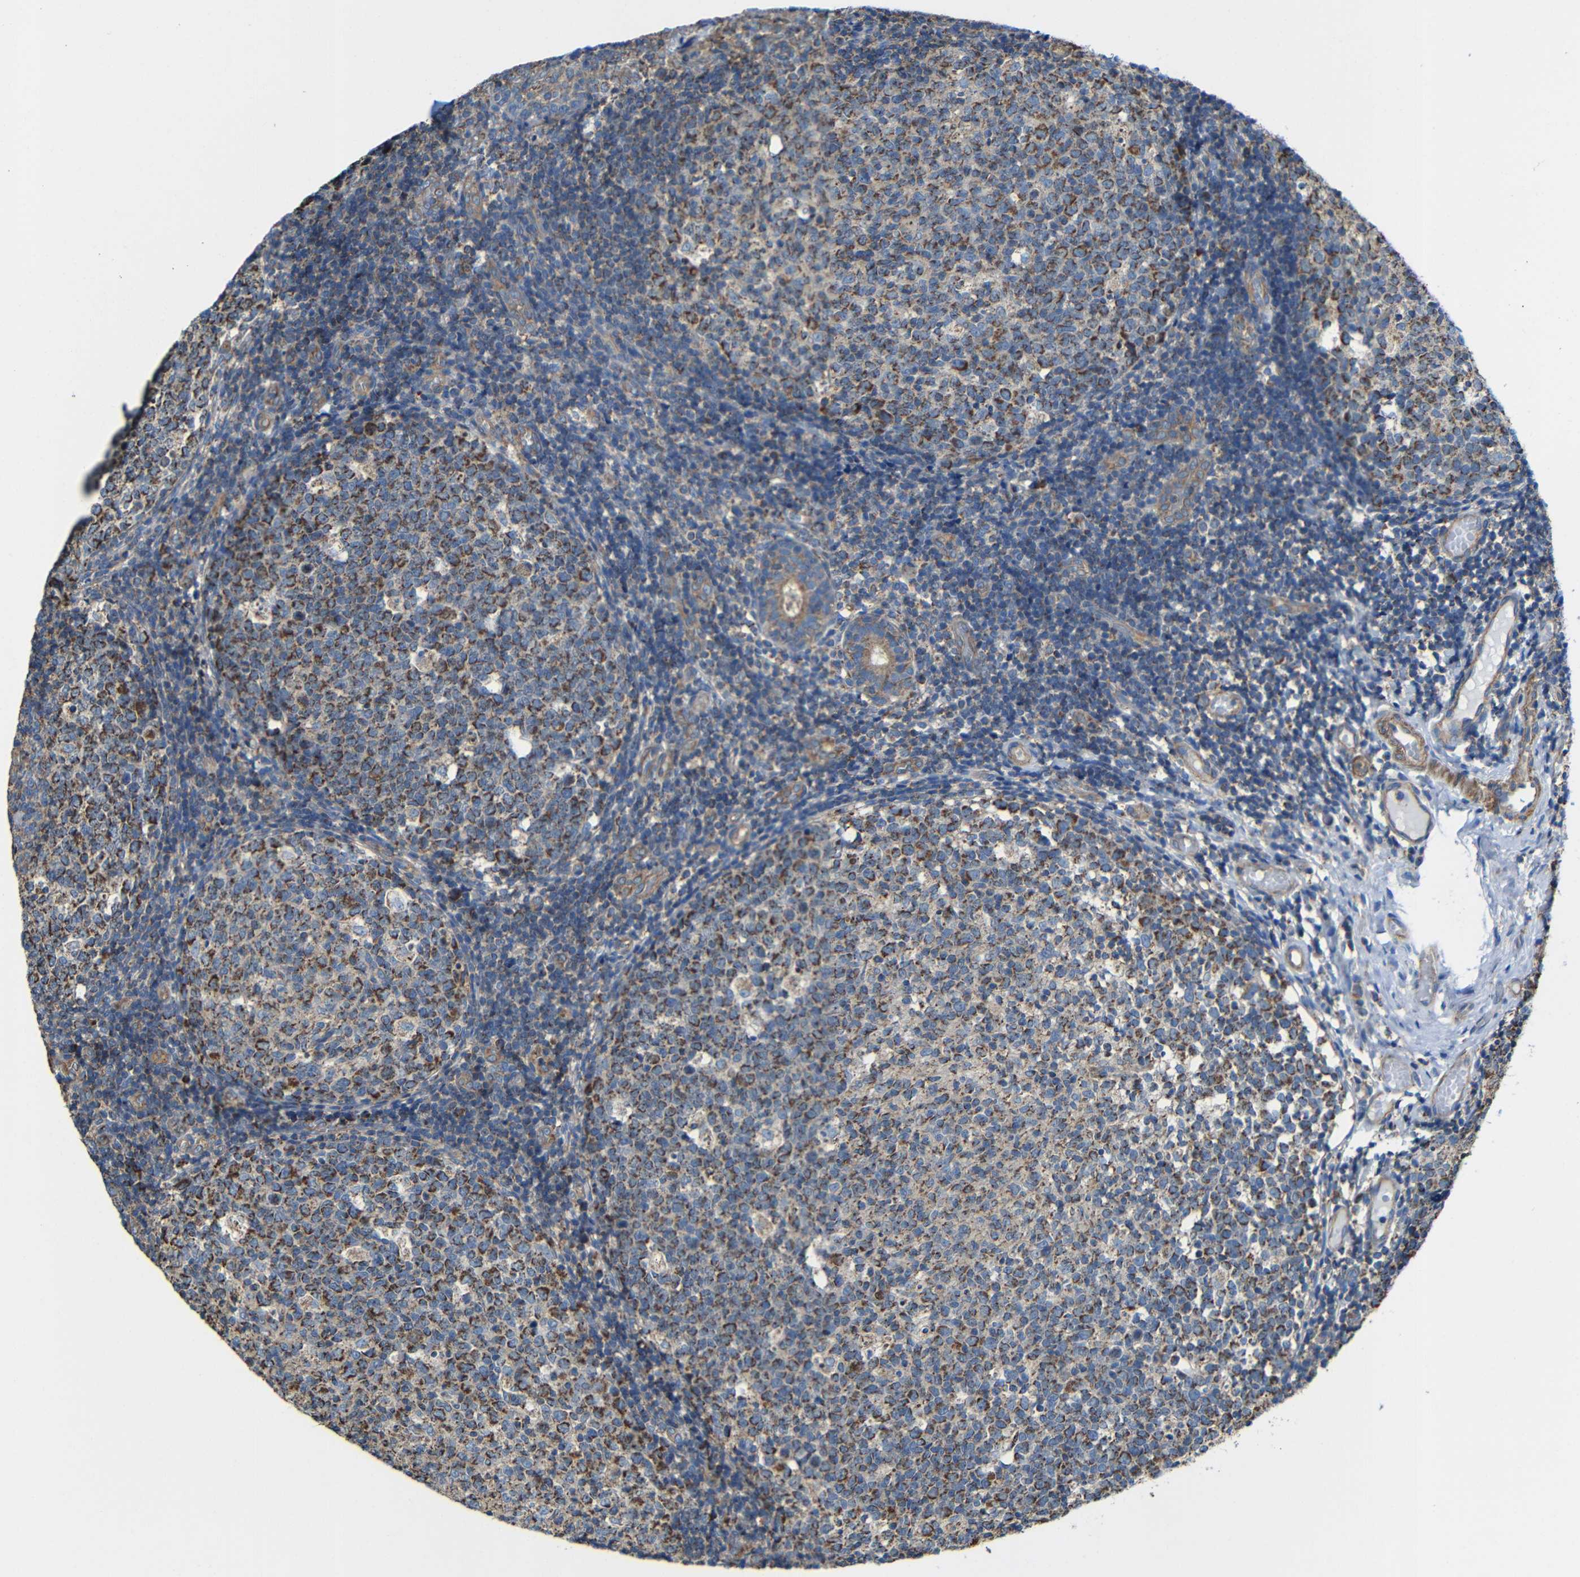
{"staining": {"intensity": "strong", "quantity": ">75%", "location": "cytoplasmic/membranous"}, "tissue": "tonsil", "cell_type": "Germinal center cells", "image_type": "normal", "snomed": [{"axis": "morphology", "description": "Normal tissue, NOS"}, {"axis": "topography", "description": "Tonsil"}], "caption": "About >75% of germinal center cells in benign human tonsil display strong cytoplasmic/membranous protein positivity as visualized by brown immunohistochemical staining.", "gene": "INTS6L", "patient": {"sex": "female", "age": 19}}